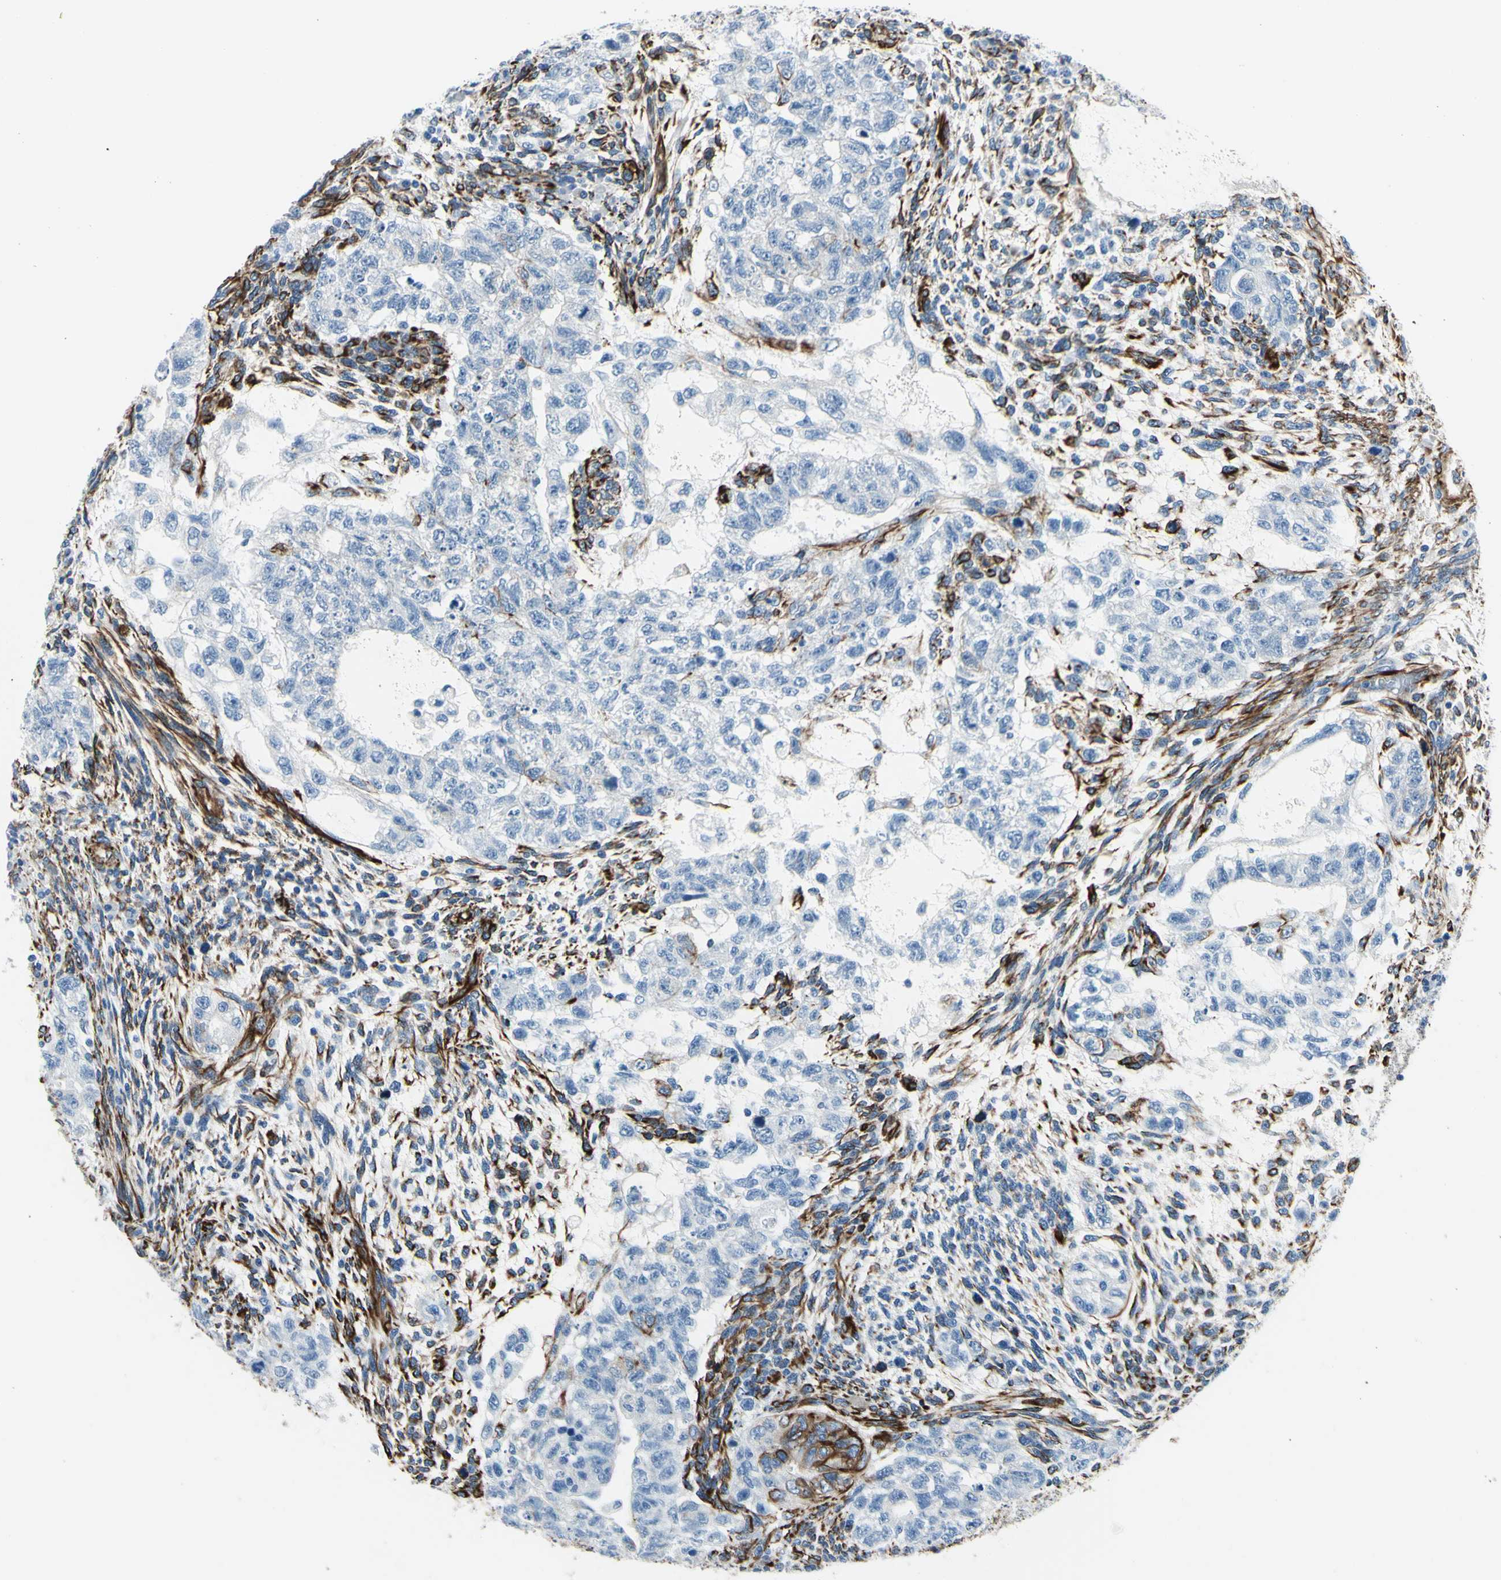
{"staining": {"intensity": "negative", "quantity": "none", "location": "none"}, "tissue": "testis cancer", "cell_type": "Tumor cells", "image_type": "cancer", "snomed": [{"axis": "morphology", "description": "Normal tissue, NOS"}, {"axis": "morphology", "description": "Carcinoma, Embryonal, NOS"}, {"axis": "topography", "description": "Testis"}], "caption": "Human testis cancer stained for a protein using immunohistochemistry demonstrates no expression in tumor cells.", "gene": "PTH2R", "patient": {"sex": "male", "age": 36}}